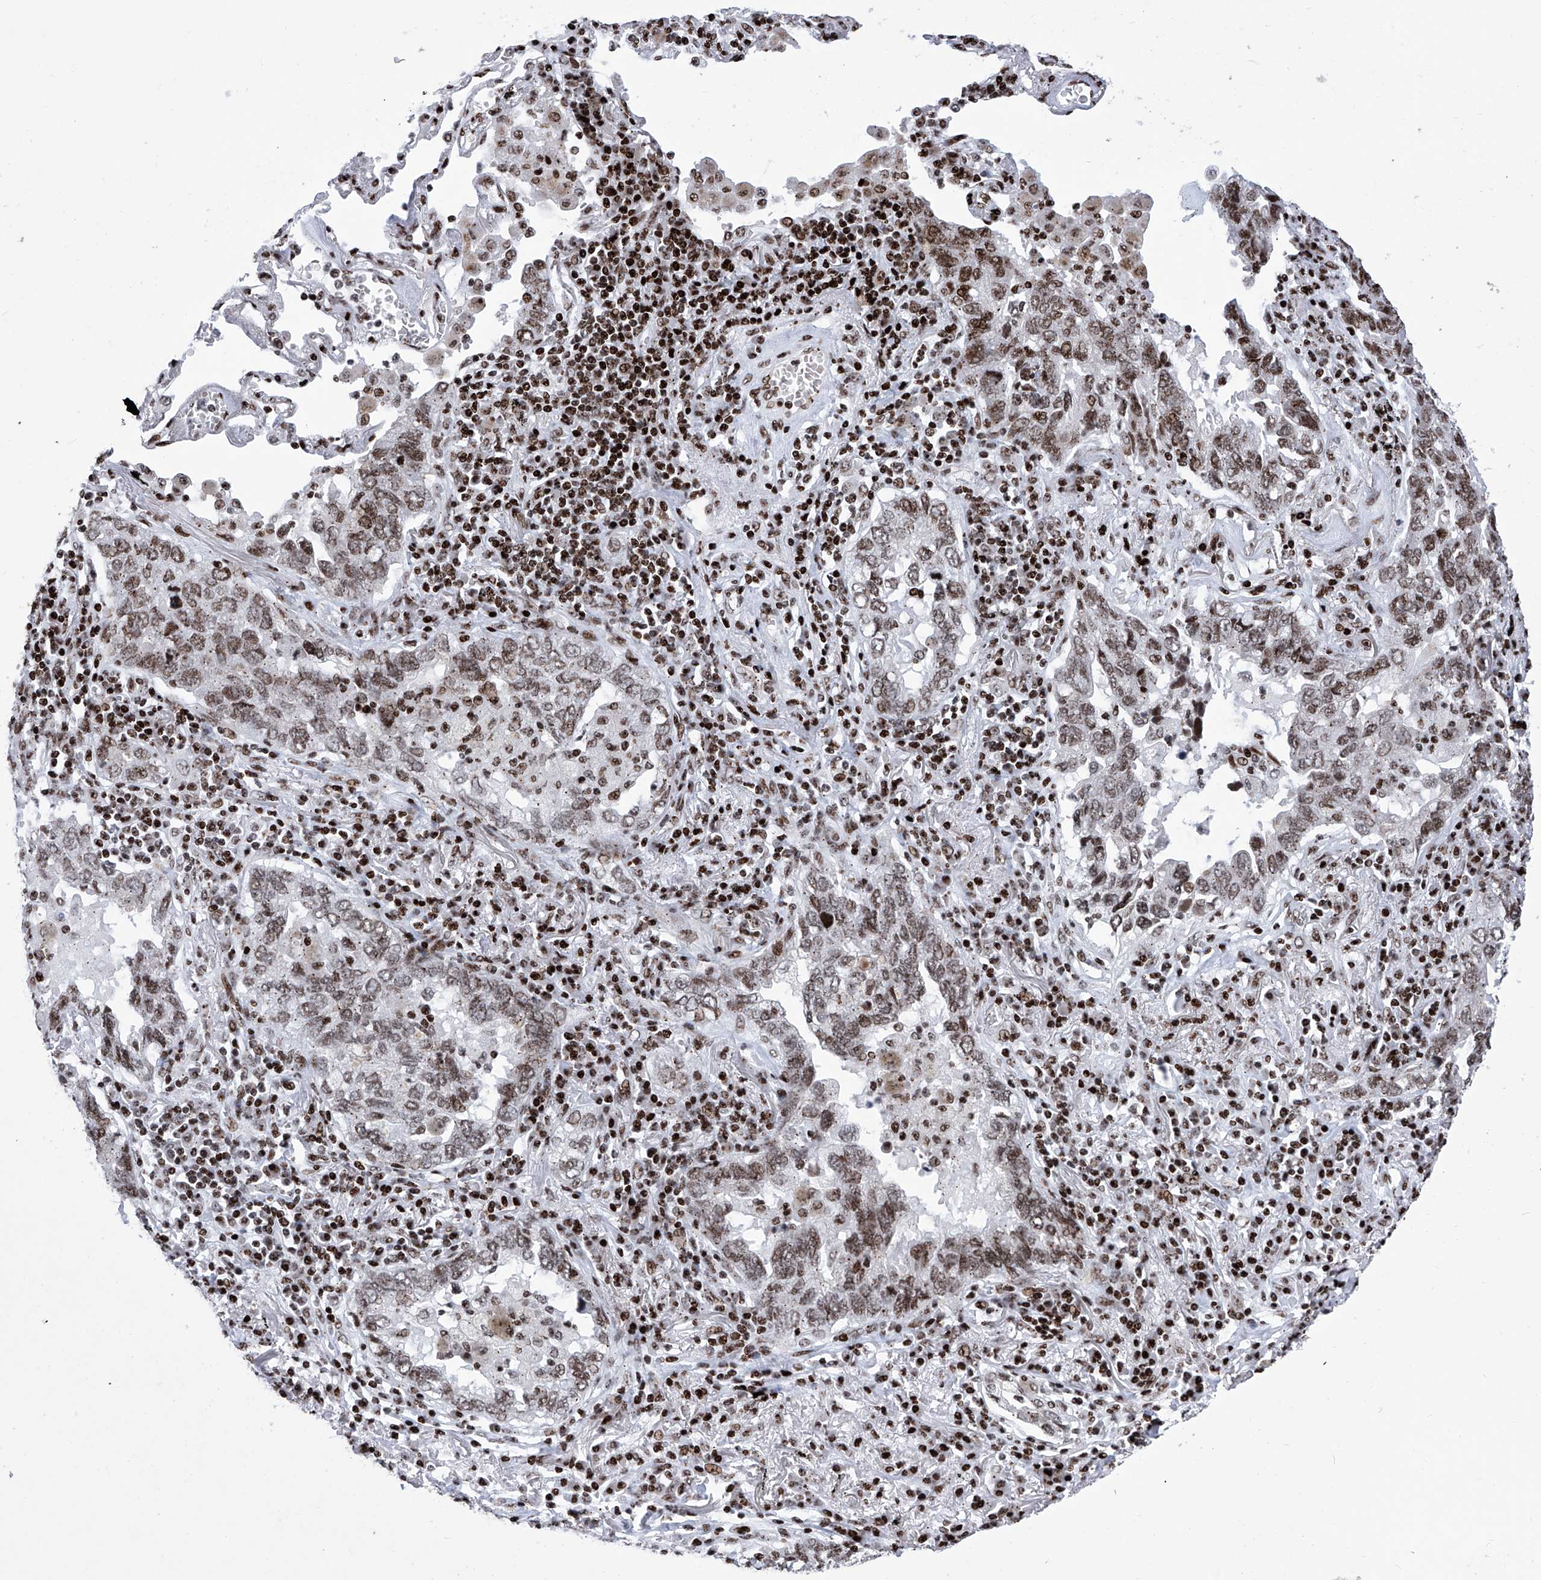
{"staining": {"intensity": "moderate", "quantity": ">75%", "location": "nuclear"}, "tissue": "lung cancer", "cell_type": "Tumor cells", "image_type": "cancer", "snomed": [{"axis": "morphology", "description": "Adenocarcinoma, NOS"}, {"axis": "topography", "description": "Lung"}], "caption": "Lung cancer stained for a protein demonstrates moderate nuclear positivity in tumor cells. (IHC, brightfield microscopy, high magnification).", "gene": "HEY2", "patient": {"sex": "male", "age": 65}}